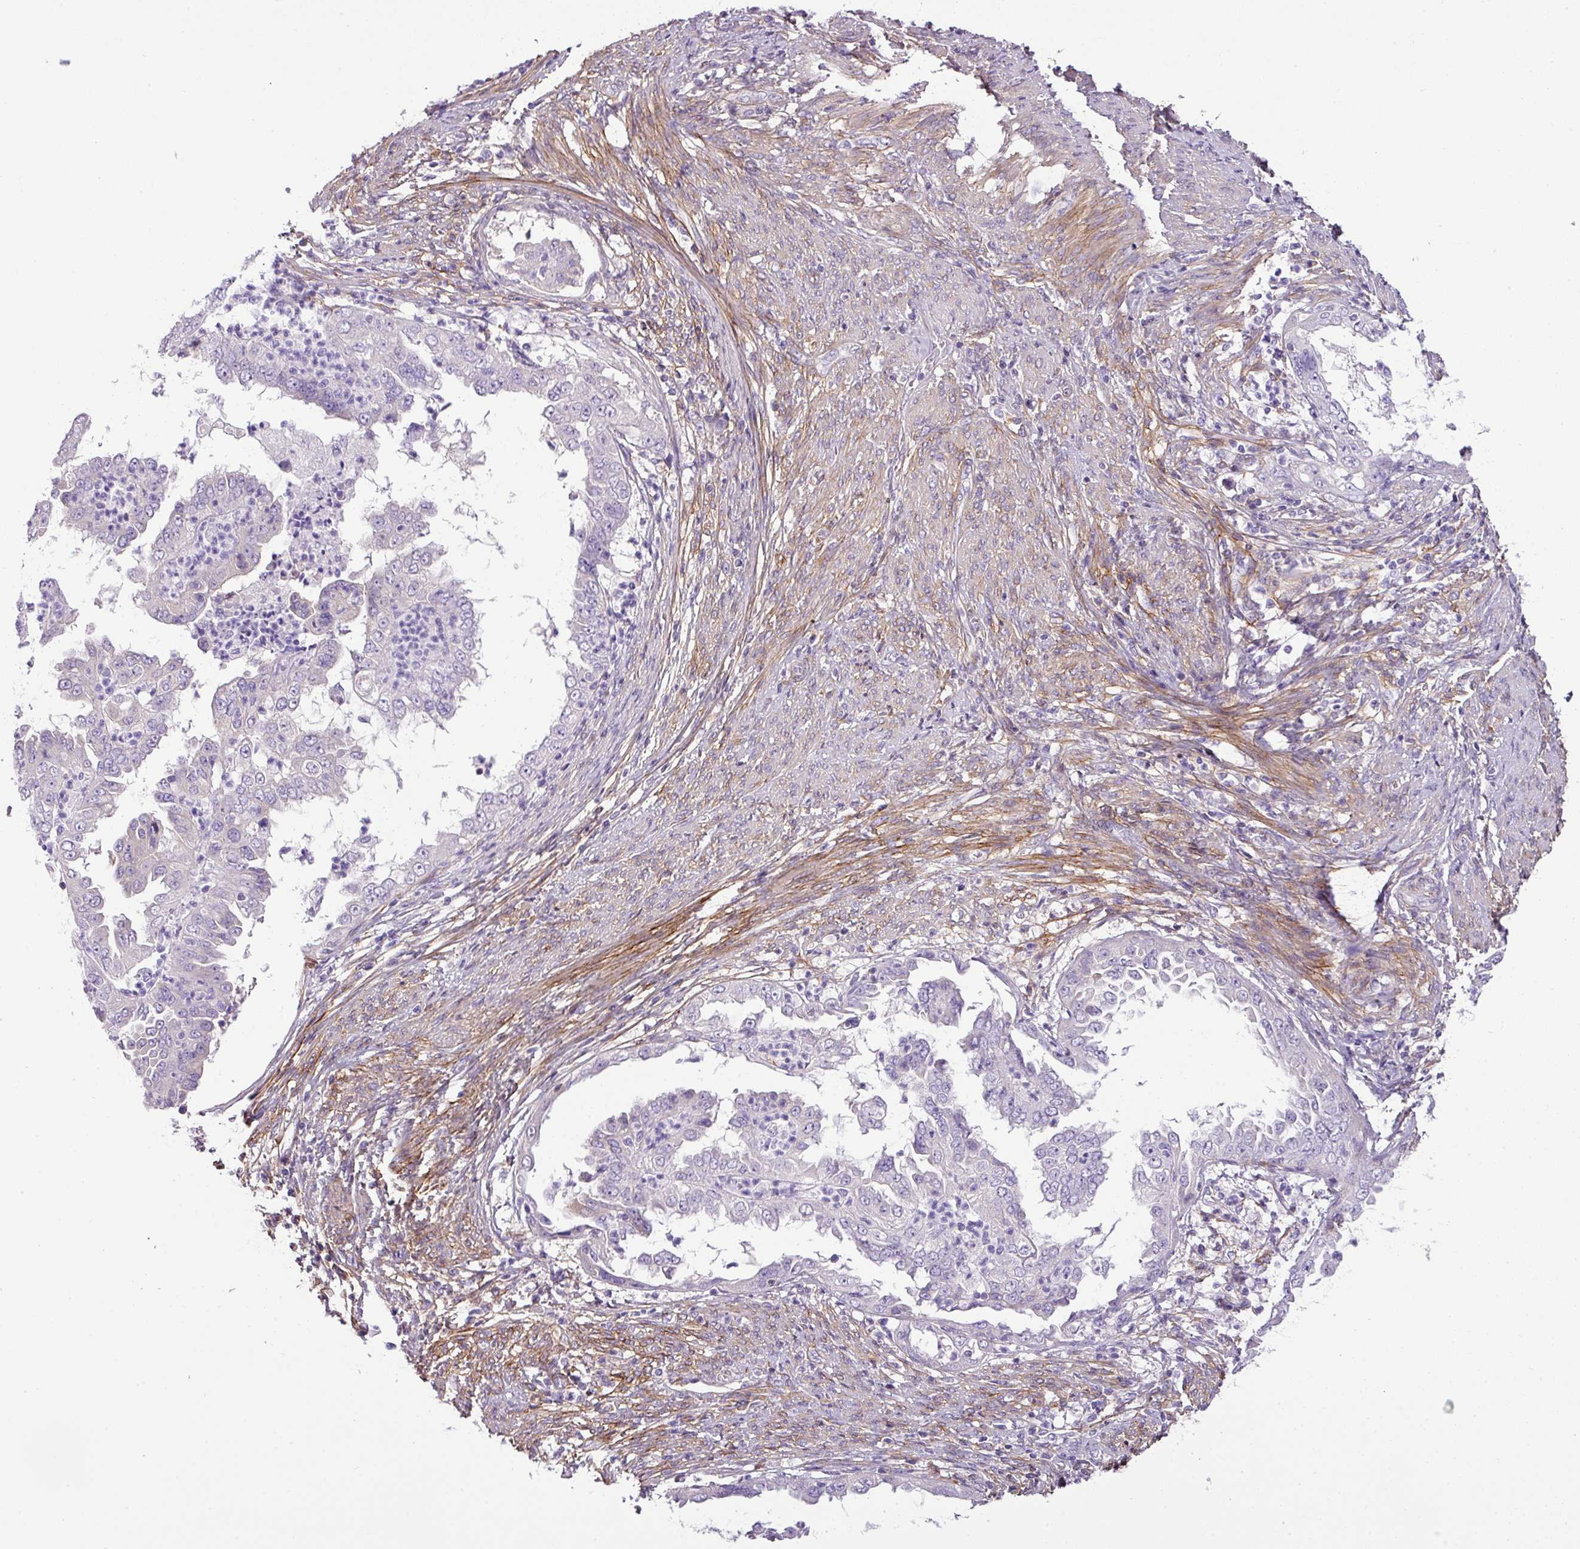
{"staining": {"intensity": "negative", "quantity": "none", "location": "none"}, "tissue": "endometrial cancer", "cell_type": "Tumor cells", "image_type": "cancer", "snomed": [{"axis": "morphology", "description": "Adenocarcinoma, NOS"}, {"axis": "topography", "description": "Endometrium"}], "caption": "The photomicrograph displays no staining of tumor cells in endometrial cancer (adenocarcinoma).", "gene": "PARD6G", "patient": {"sex": "female", "age": 85}}